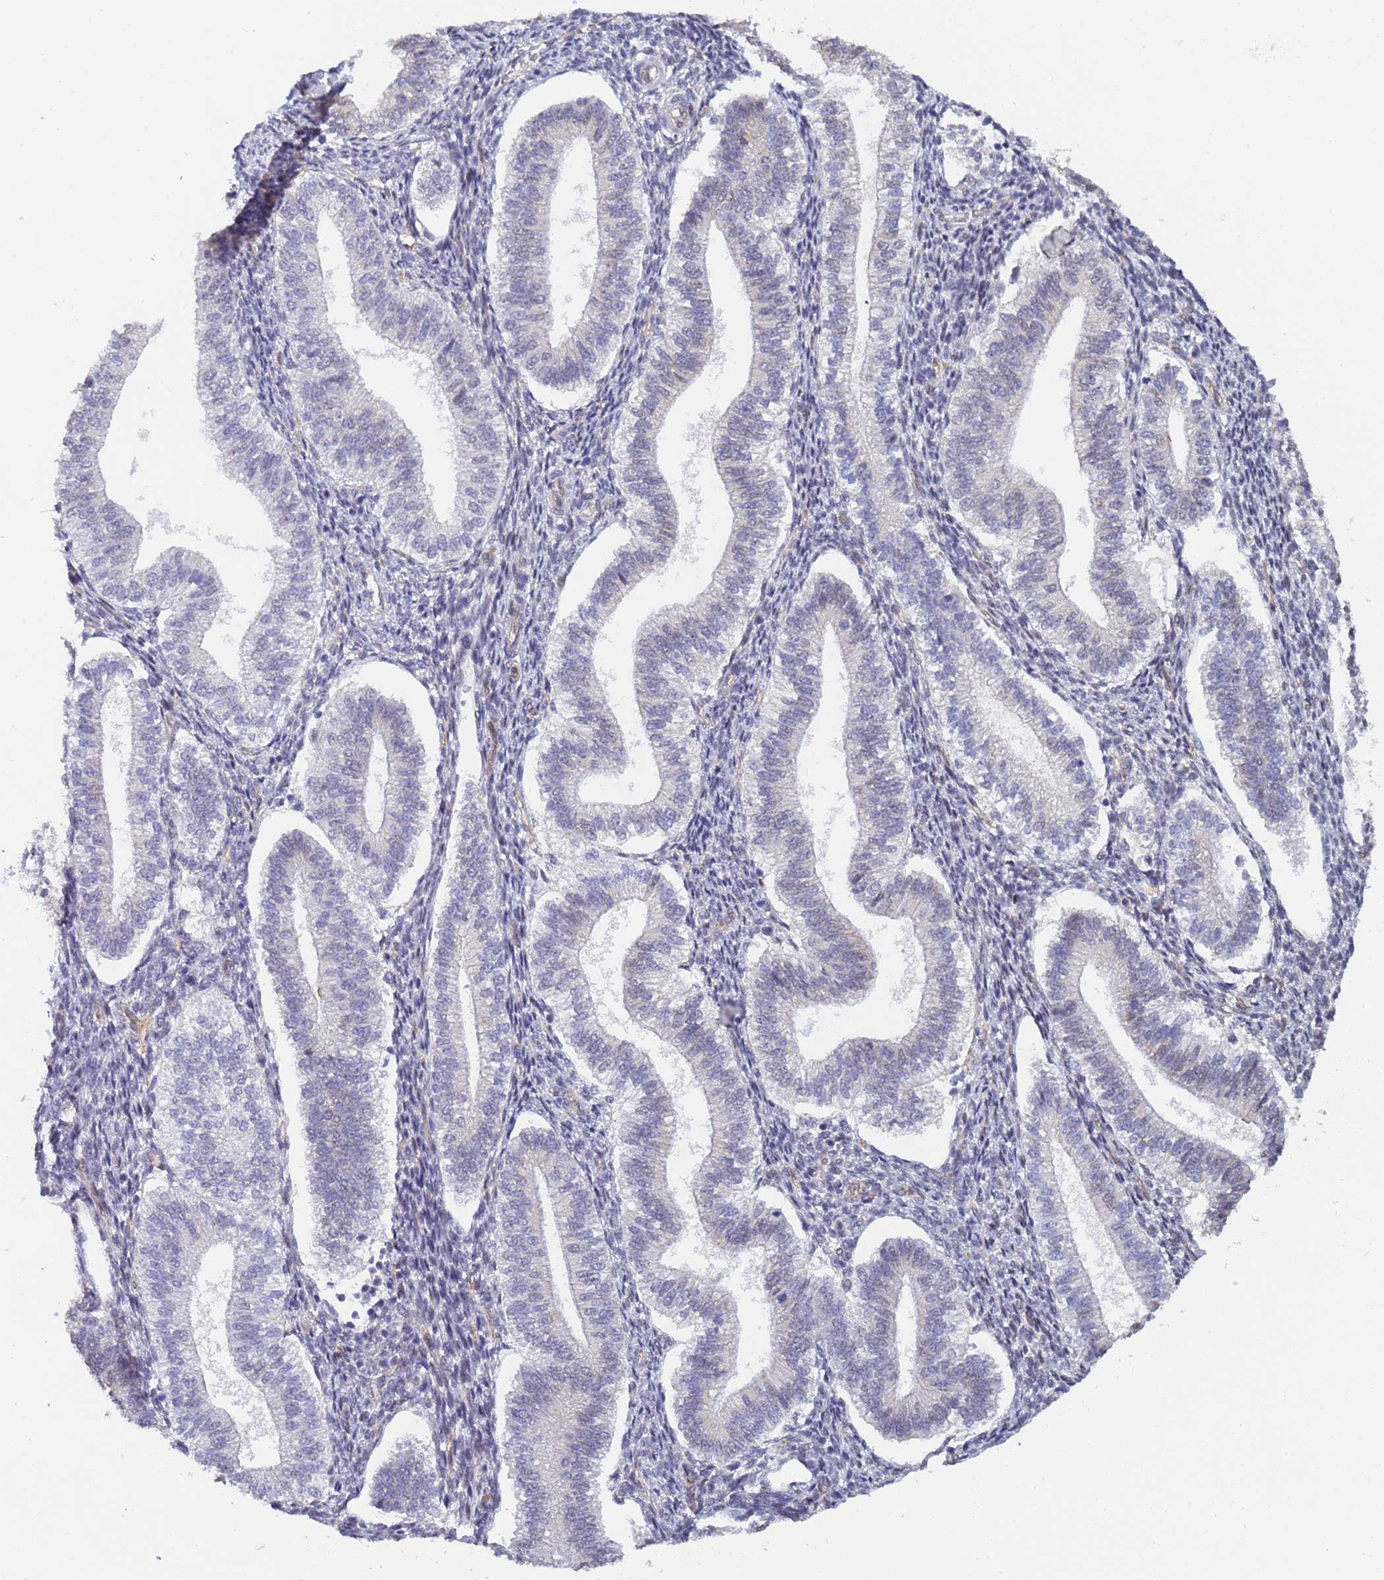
{"staining": {"intensity": "negative", "quantity": "none", "location": "none"}, "tissue": "endometrium", "cell_type": "Cells in endometrial stroma", "image_type": "normal", "snomed": [{"axis": "morphology", "description": "Normal tissue, NOS"}, {"axis": "topography", "description": "Endometrium"}], "caption": "A high-resolution micrograph shows immunohistochemistry staining of benign endometrium, which reveals no significant expression in cells in endometrial stroma.", "gene": "GON4L", "patient": {"sex": "female", "age": 25}}